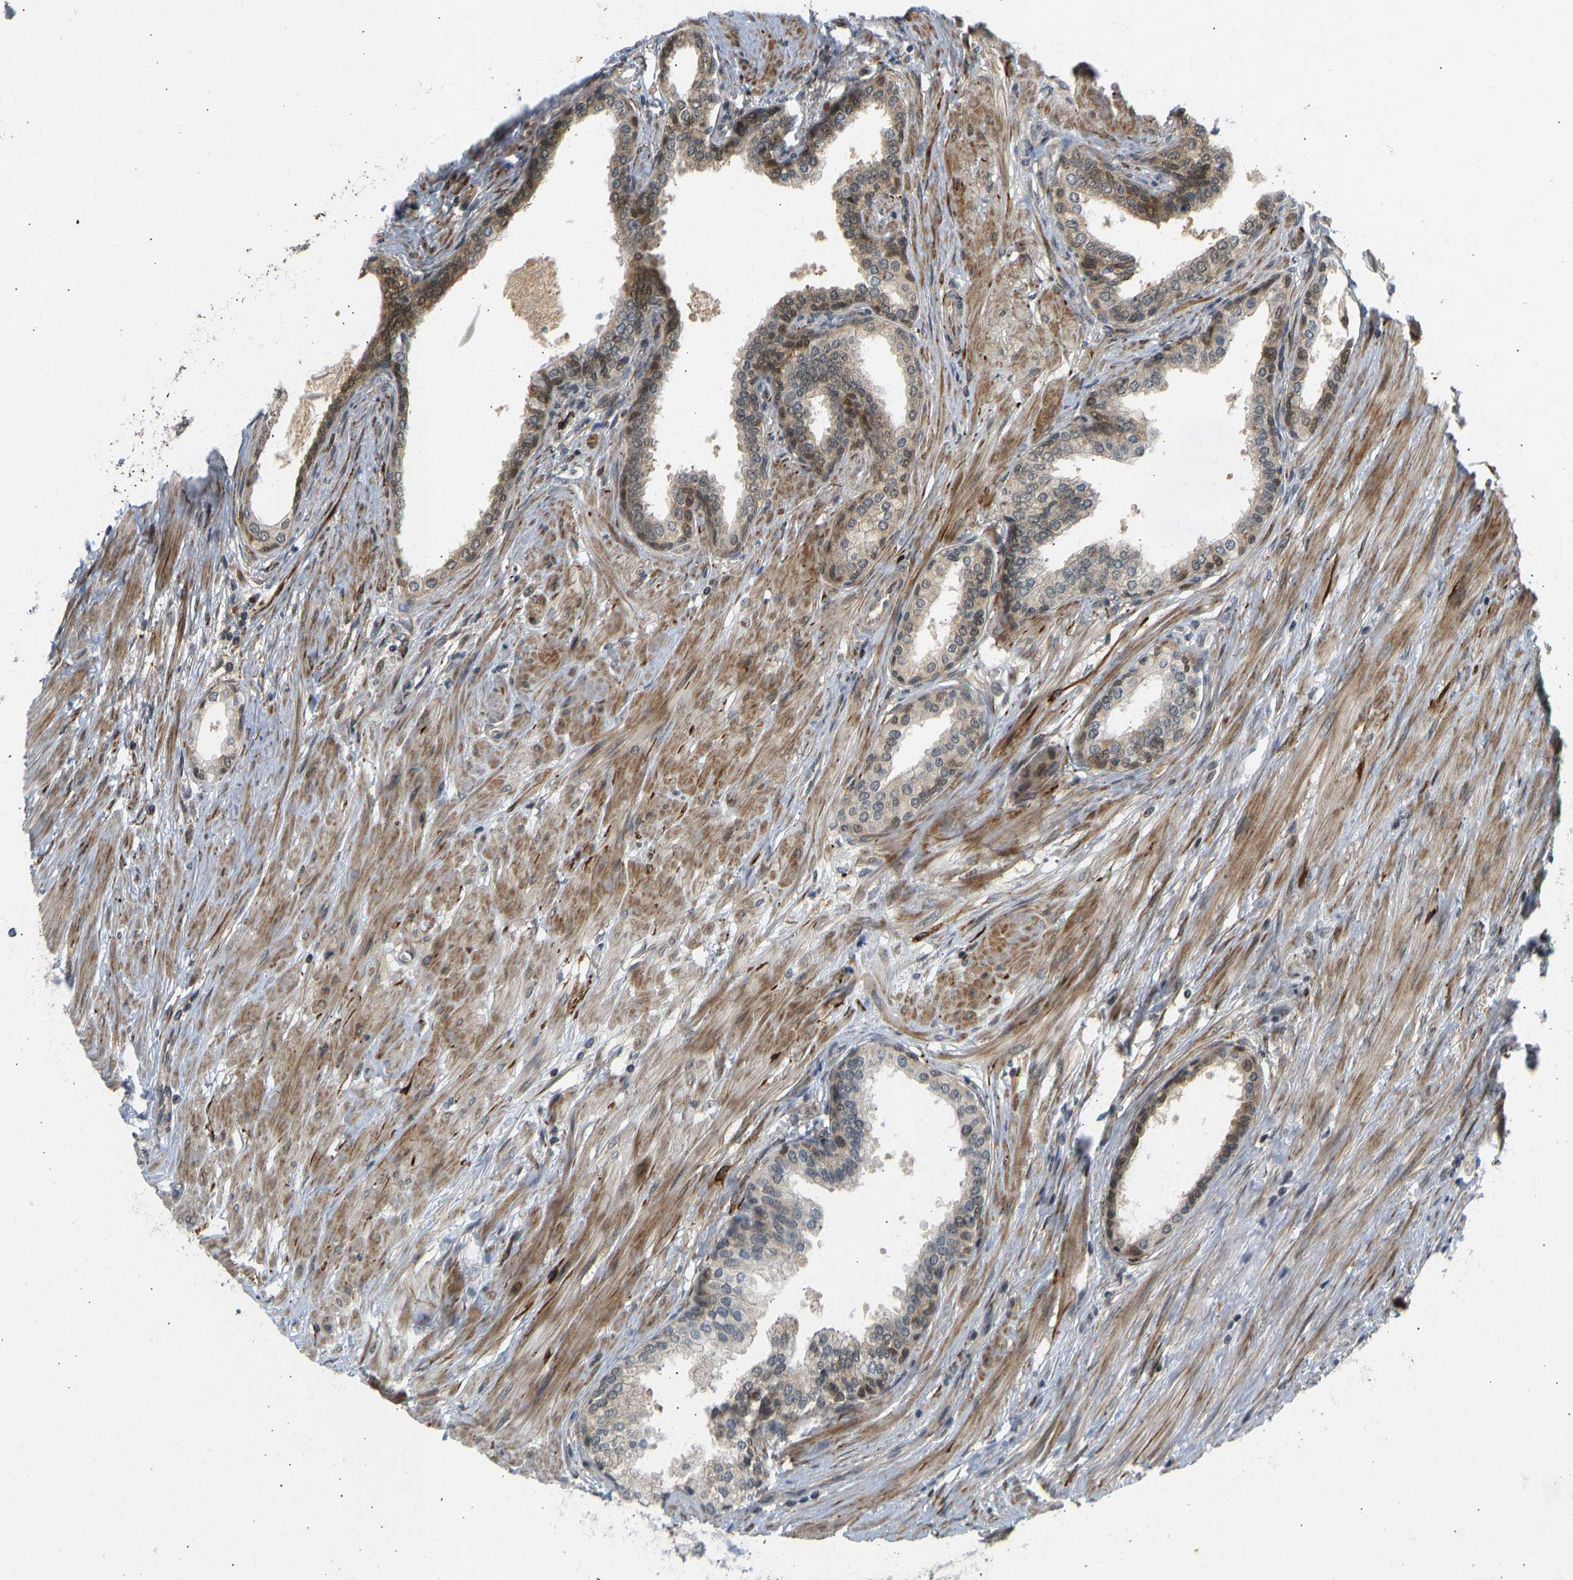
{"staining": {"intensity": "moderate", "quantity": "<25%", "location": "cytoplasmic/membranous,nuclear"}, "tissue": "prostate cancer", "cell_type": "Tumor cells", "image_type": "cancer", "snomed": [{"axis": "morphology", "description": "Adenocarcinoma, Low grade"}, {"axis": "topography", "description": "Prostate"}], "caption": "IHC of prostate cancer (adenocarcinoma (low-grade)) displays low levels of moderate cytoplasmic/membranous and nuclear expression in about <25% of tumor cells. Immunohistochemistry (ihc) stains the protein of interest in brown and the nuclei are stained blue.", "gene": "BAG1", "patient": {"sex": "male", "age": 57}}